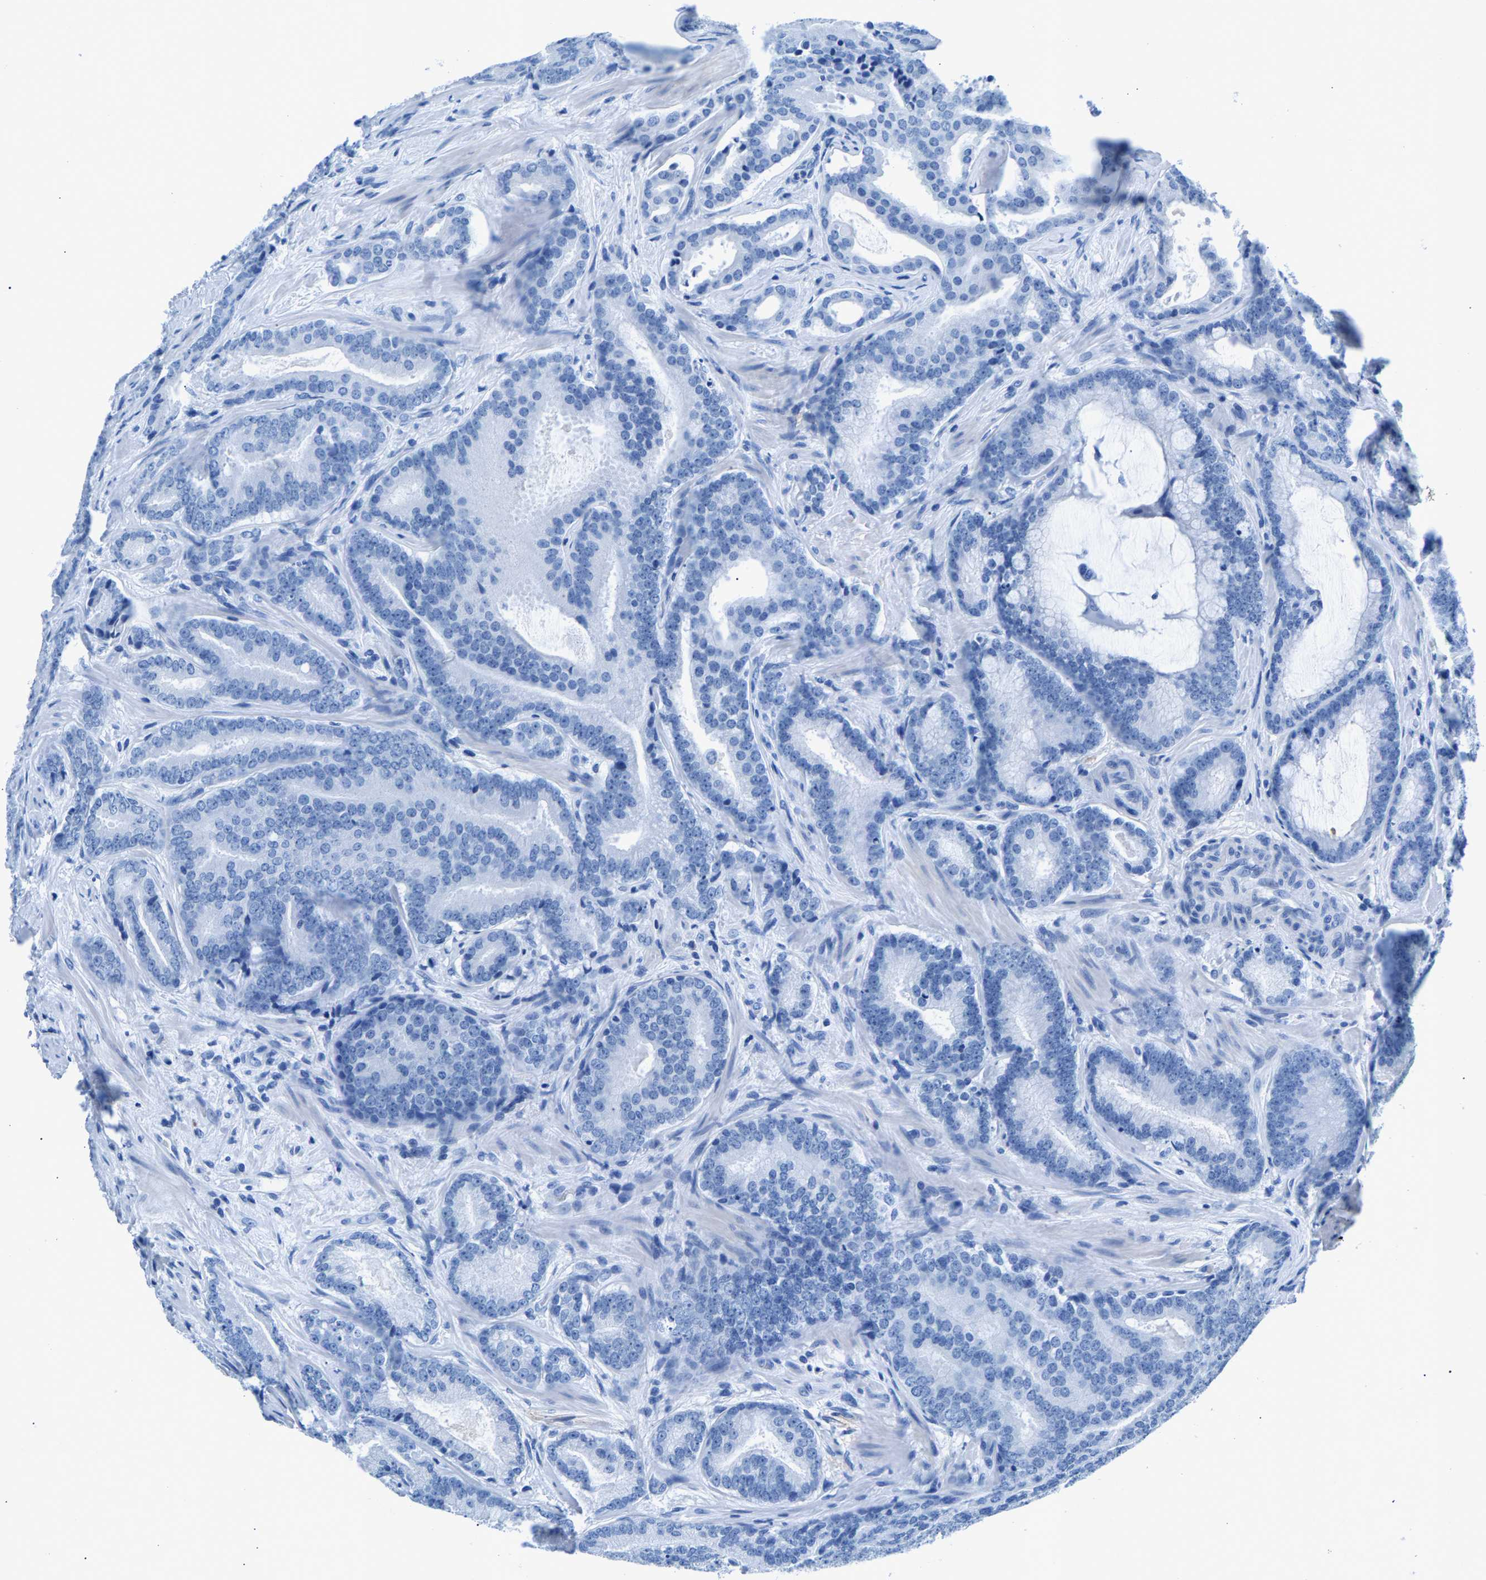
{"staining": {"intensity": "negative", "quantity": "none", "location": "none"}, "tissue": "prostate cancer", "cell_type": "Tumor cells", "image_type": "cancer", "snomed": [{"axis": "morphology", "description": "Adenocarcinoma, High grade"}, {"axis": "topography", "description": "Prostate"}], "caption": "This image is of adenocarcinoma (high-grade) (prostate) stained with immunohistochemistry to label a protein in brown with the nuclei are counter-stained blue. There is no expression in tumor cells.", "gene": "CPS1", "patient": {"sex": "male", "age": 55}}